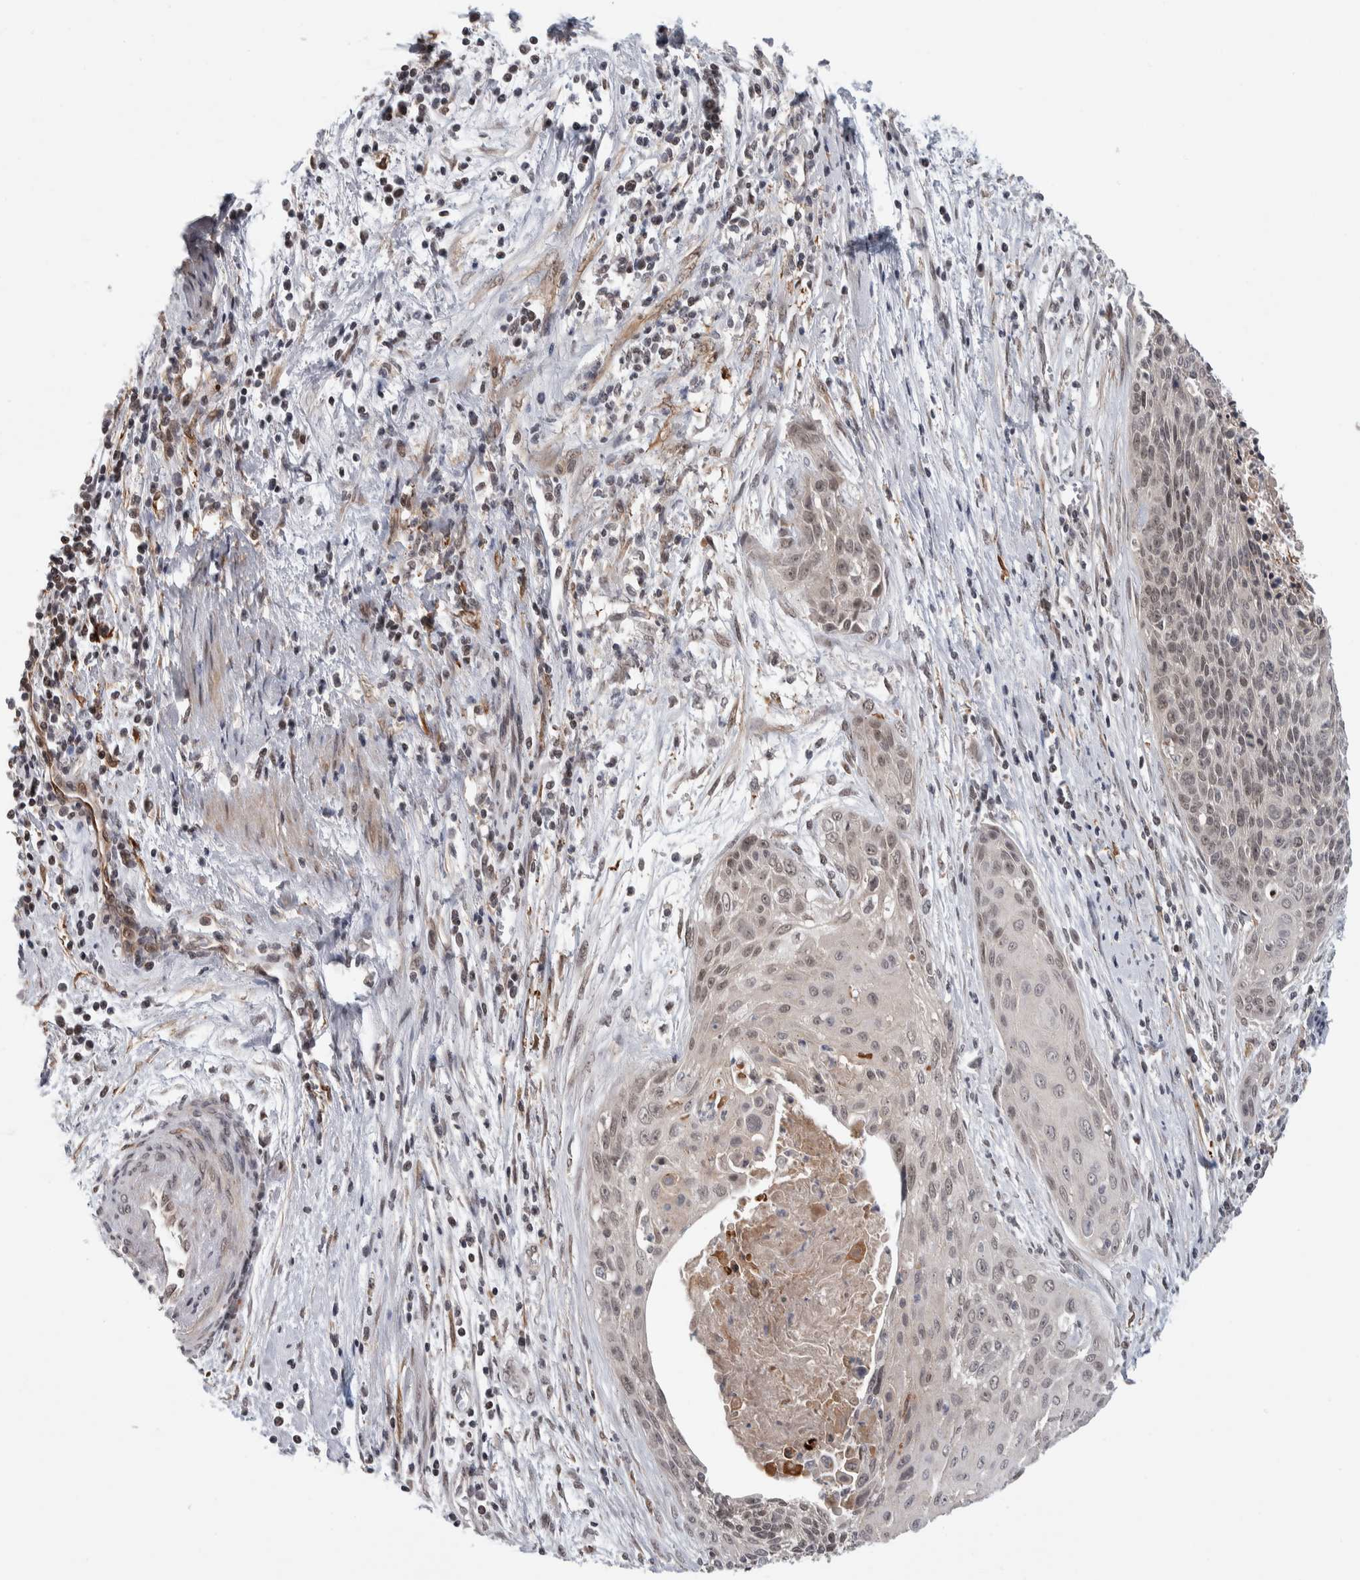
{"staining": {"intensity": "weak", "quantity": ">75%", "location": "nuclear"}, "tissue": "cervical cancer", "cell_type": "Tumor cells", "image_type": "cancer", "snomed": [{"axis": "morphology", "description": "Squamous cell carcinoma, NOS"}, {"axis": "topography", "description": "Cervix"}], "caption": "A brown stain shows weak nuclear positivity of a protein in human cervical cancer tumor cells.", "gene": "ZSCAN21", "patient": {"sex": "female", "age": 55}}